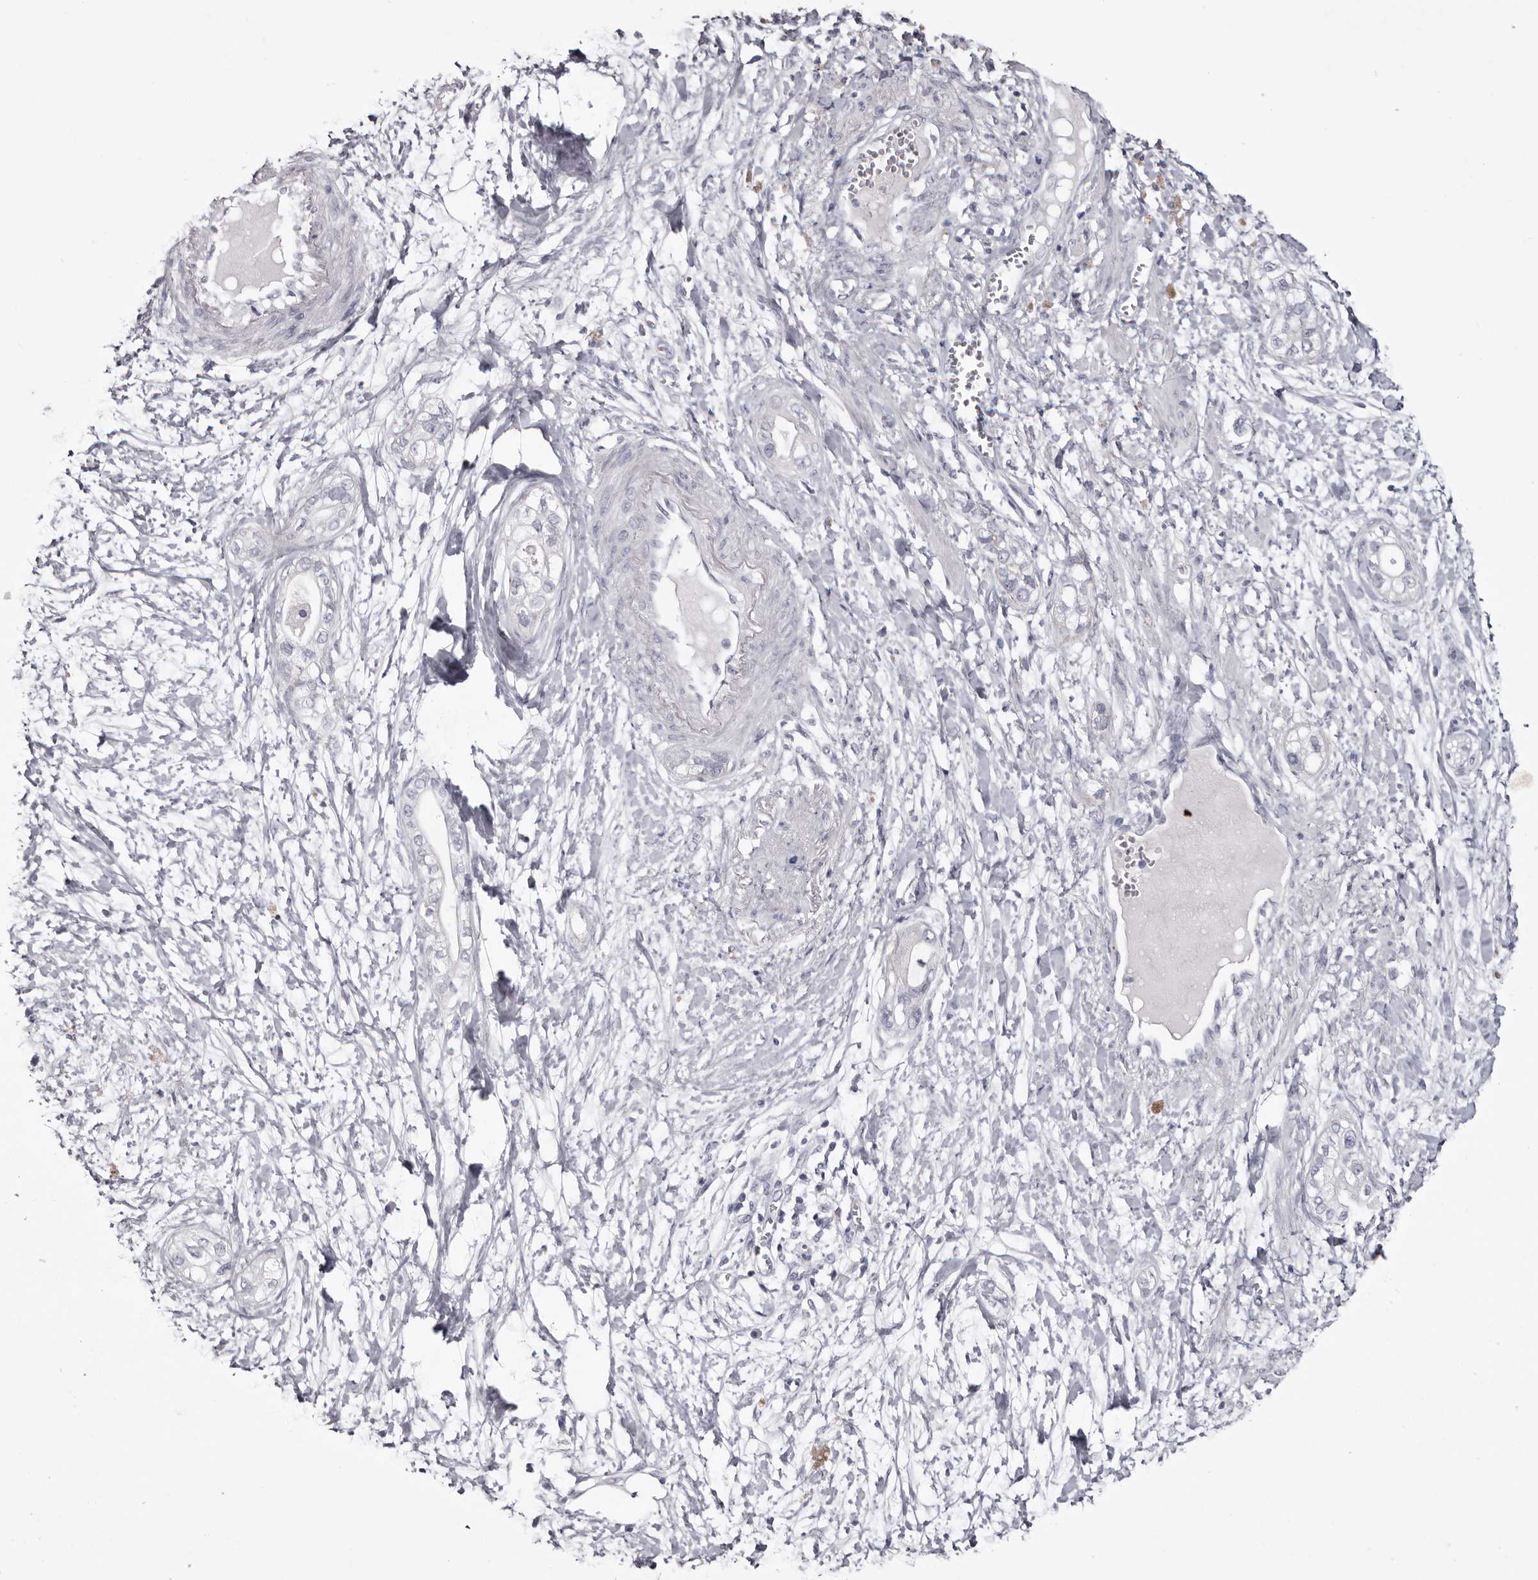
{"staining": {"intensity": "negative", "quantity": "none", "location": "none"}, "tissue": "pancreatic cancer", "cell_type": "Tumor cells", "image_type": "cancer", "snomed": [{"axis": "morphology", "description": "Adenocarcinoma, NOS"}, {"axis": "topography", "description": "Pancreas"}], "caption": "IHC of human pancreatic cancer (adenocarcinoma) exhibits no positivity in tumor cells.", "gene": "CA6", "patient": {"sex": "male", "age": 68}}